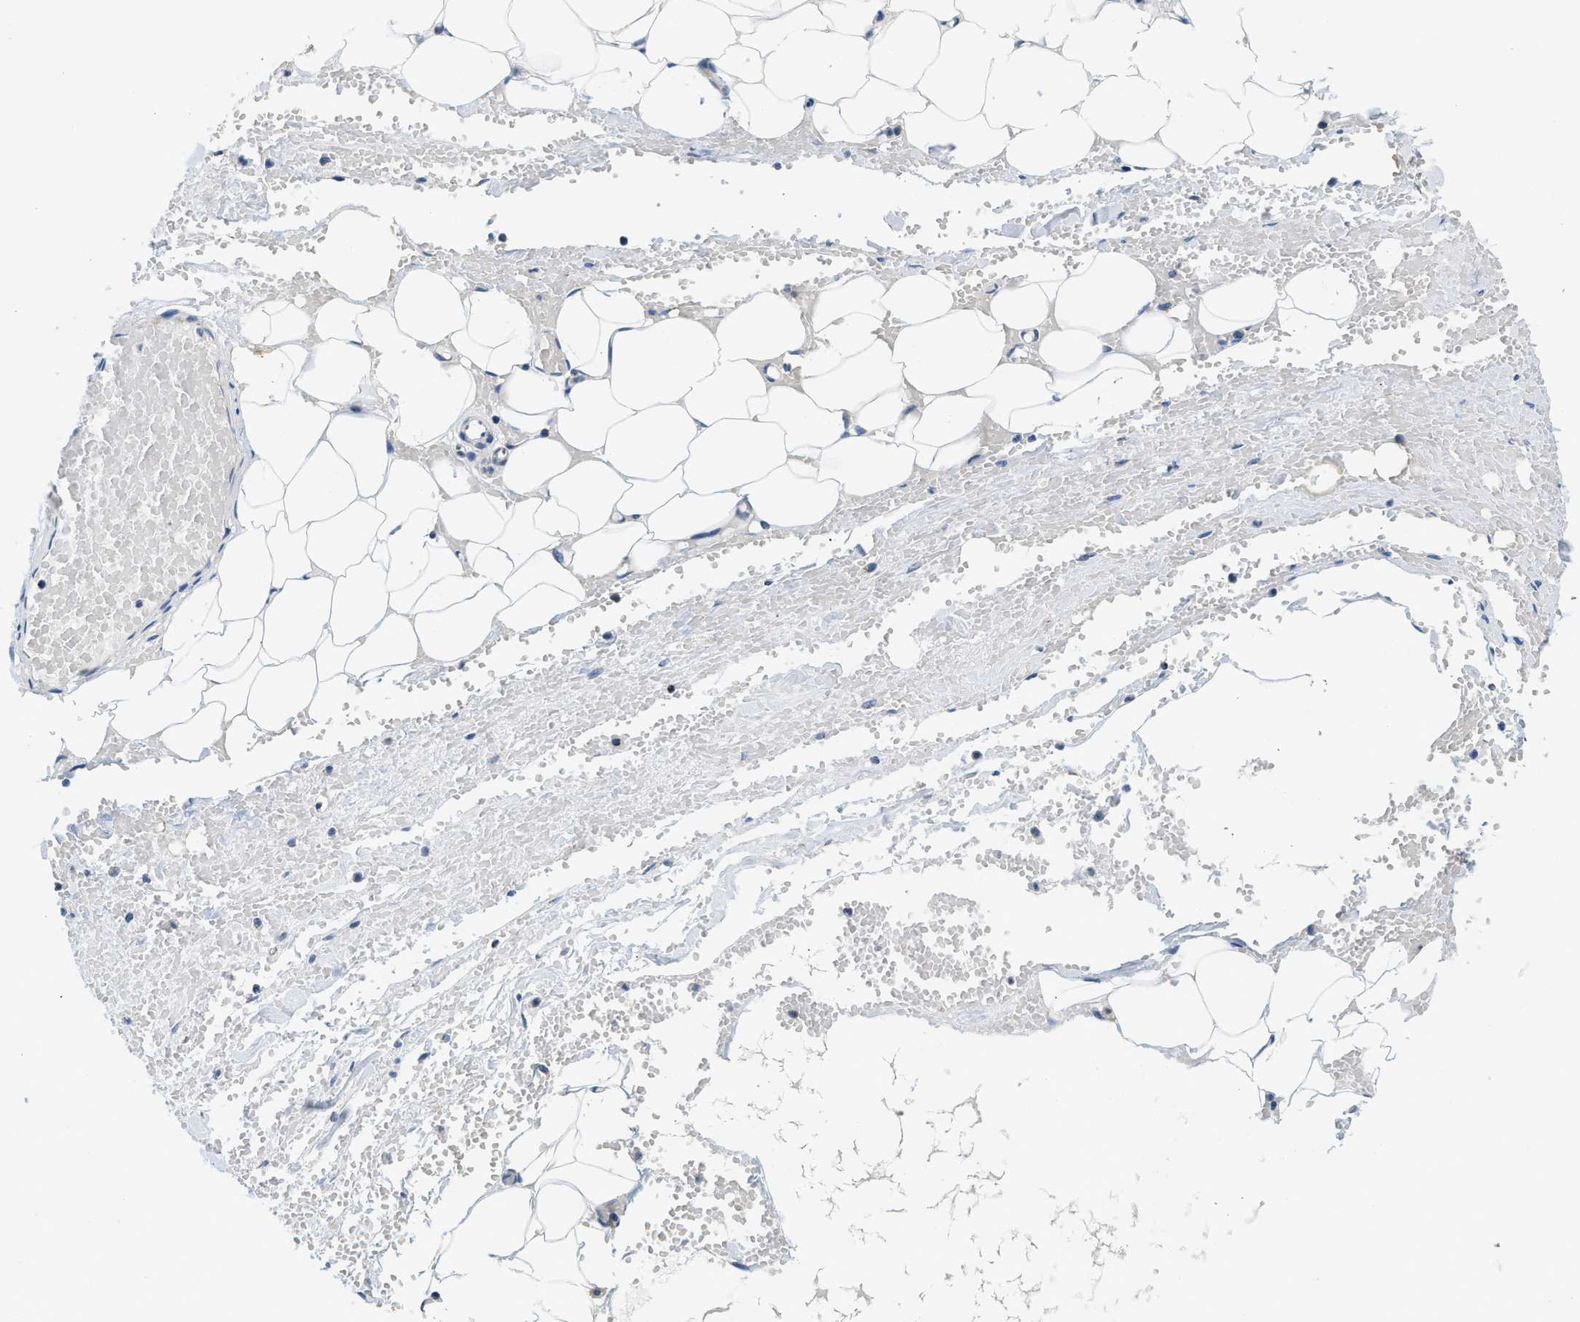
{"staining": {"intensity": "negative", "quantity": "none", "location": "none"}, "tissue": "adipose tissue", "cell_type": "Adipocytes", "image_type": "normal", "snomed": [{"axis": "morphology", "description": "Normal tissue, NOS"}, {"axis": "topography", "description": "Soft tissue"}, {"axis": "topography", "description": "Vascular tissue"}], "caption": "Photomicrograph shows no significant protein positivity in adipocytes of normal adipose tissue. (Brightfield microscopy of DAB (3,3'-diaminobenzidine) immunohistochemistry at high magnification).", "gene": "SFXN1", "patient": {"sex": "female", "age": 35}}